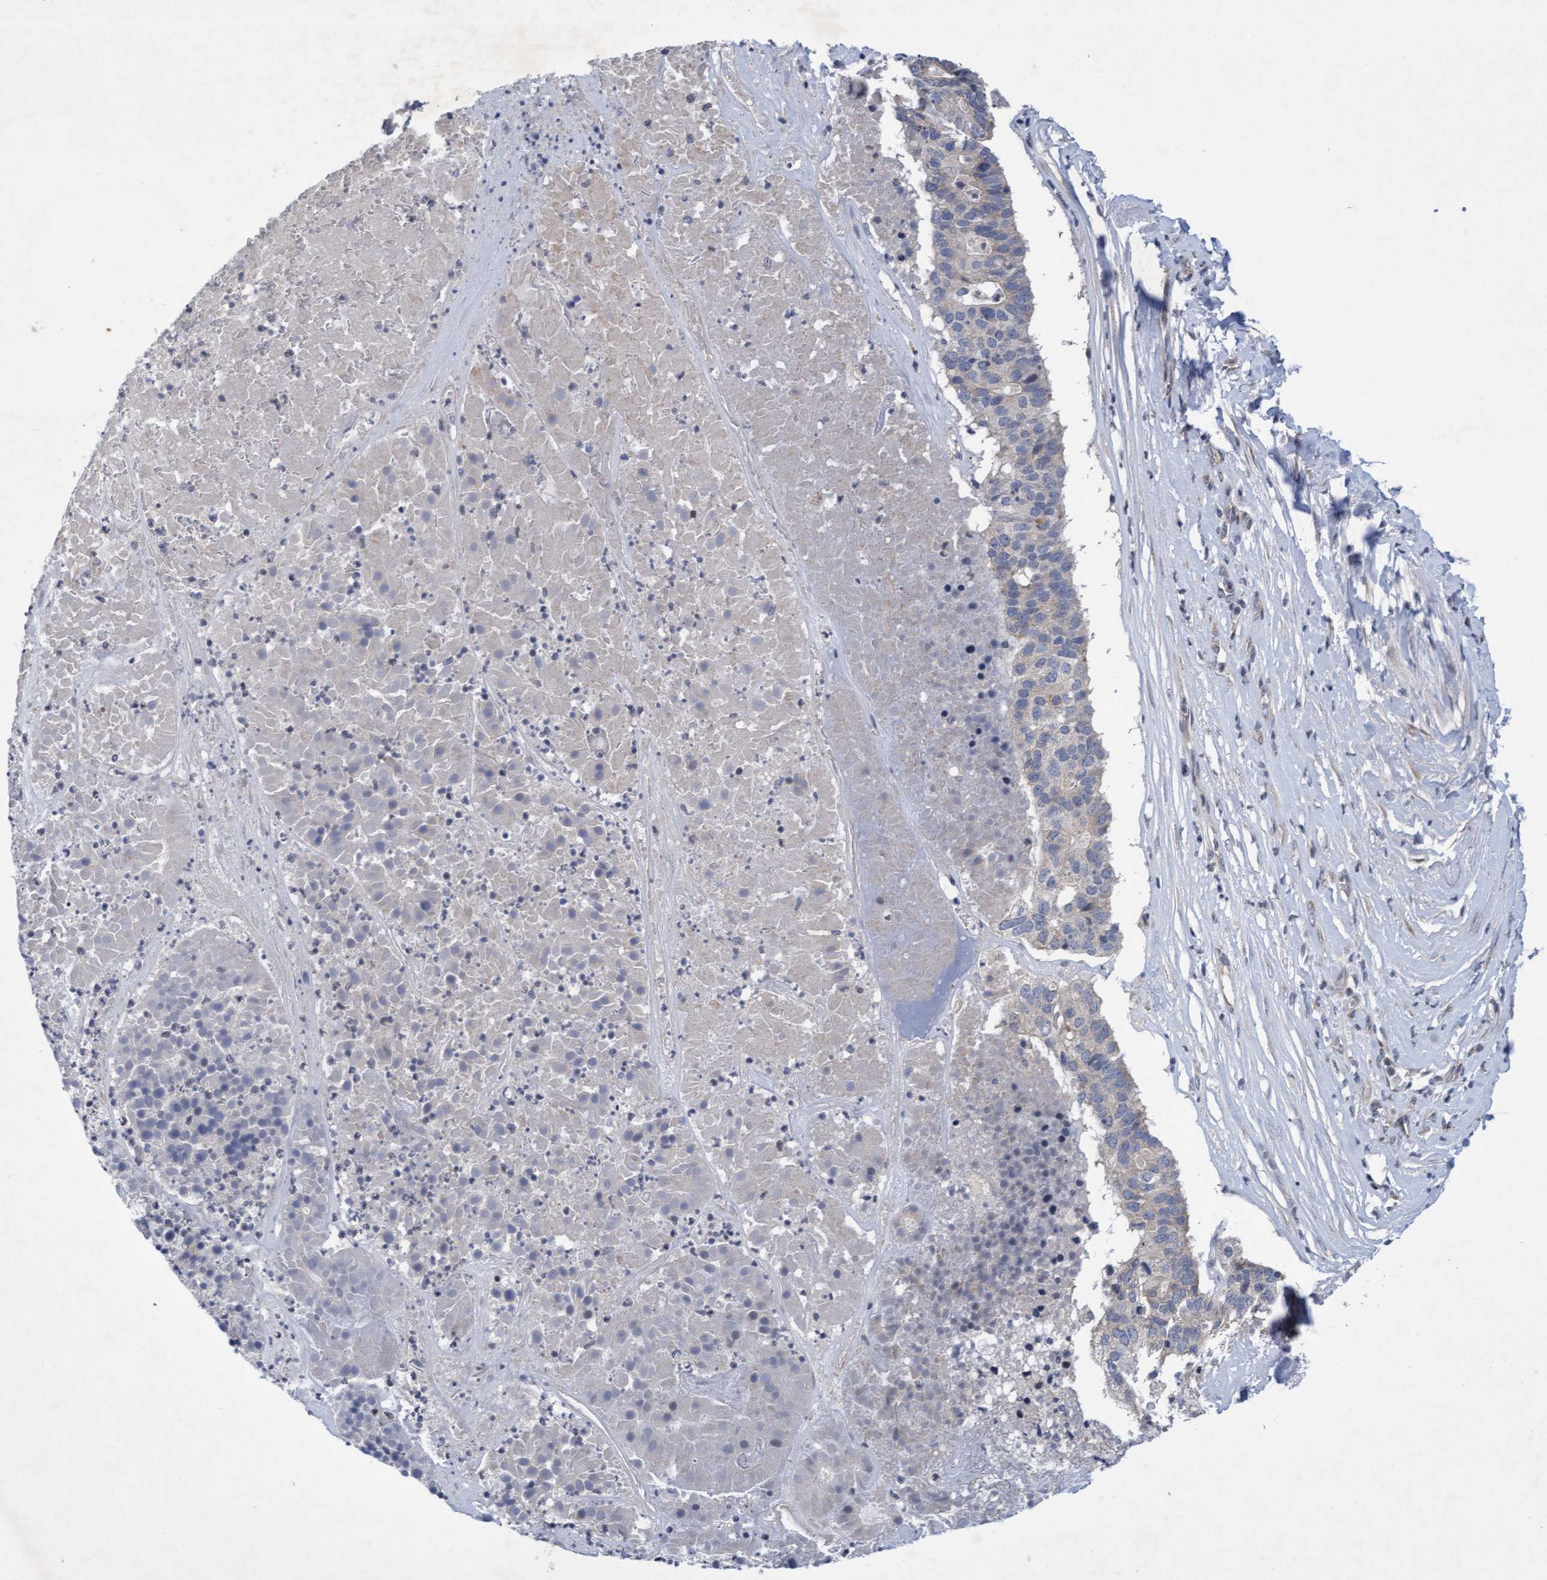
{"staining": {"intensity": "negative", "quantity": "none", "location": "none"}, "tissue": "pancreatic cancer", "cell_type": "Tumor cells", "image_type": "cancer", "snomed": [{"axis": "morphology", "description": "Adenocarcinoma, NOS"}, {"axis": "topography", "description": "Pancreas"}], "caption": "IHC image of neoplastic tissue: pancreatic adenocarcinoma stained with DAB (3,3'-diaminobenzidine) shows no significant protein staining in tumor cells.", "gene": "DDHD2", "patient": {"sex": "male", "age": 50}}